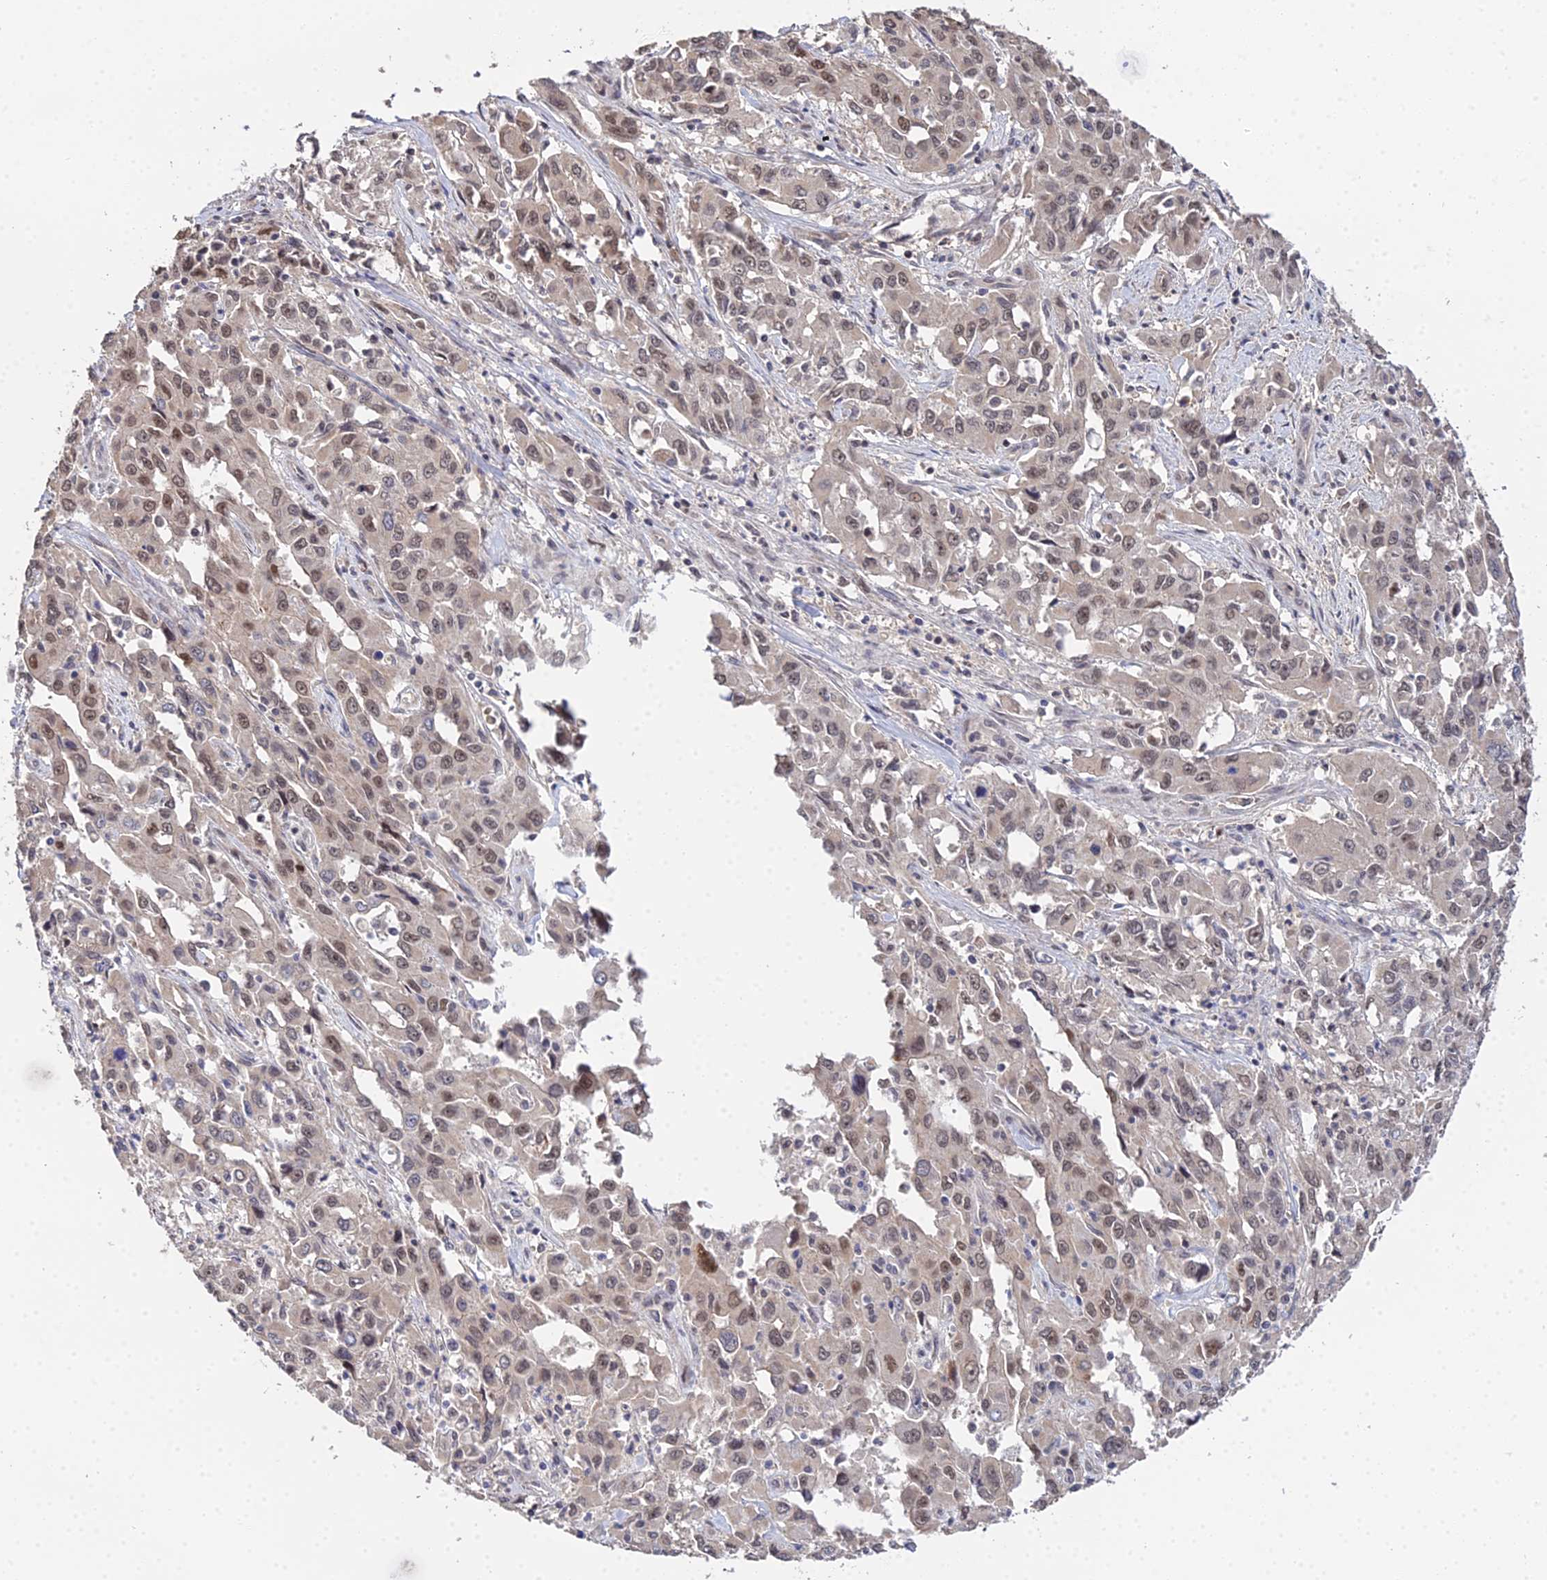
{"staining": {"intensity": "moderate", "quantity": "<25%", "location": "nuclear"}, "tissue": "liver cancer", "cell_type": "Tumor cells", "image_type": "cancer", "snomed": [{"axis": "morphology", "description": "Carcinoma, Hepatocellular, NOS"}, {"axis": "topography", "description": "Liver"}], "caption": "IHC of human liver hepatocellular carcinoma shows low levels of moderate nuclear staining in about <25% of tumor cells. The protein of interest is stained brown, and the nuclei are stained in blue (DAB (3,3'-diaminobenzidine) IHC with brightfield microscopy, high magnification).", "gene": "ERCC5", "patient": {"sex": "male", "age": 63}}